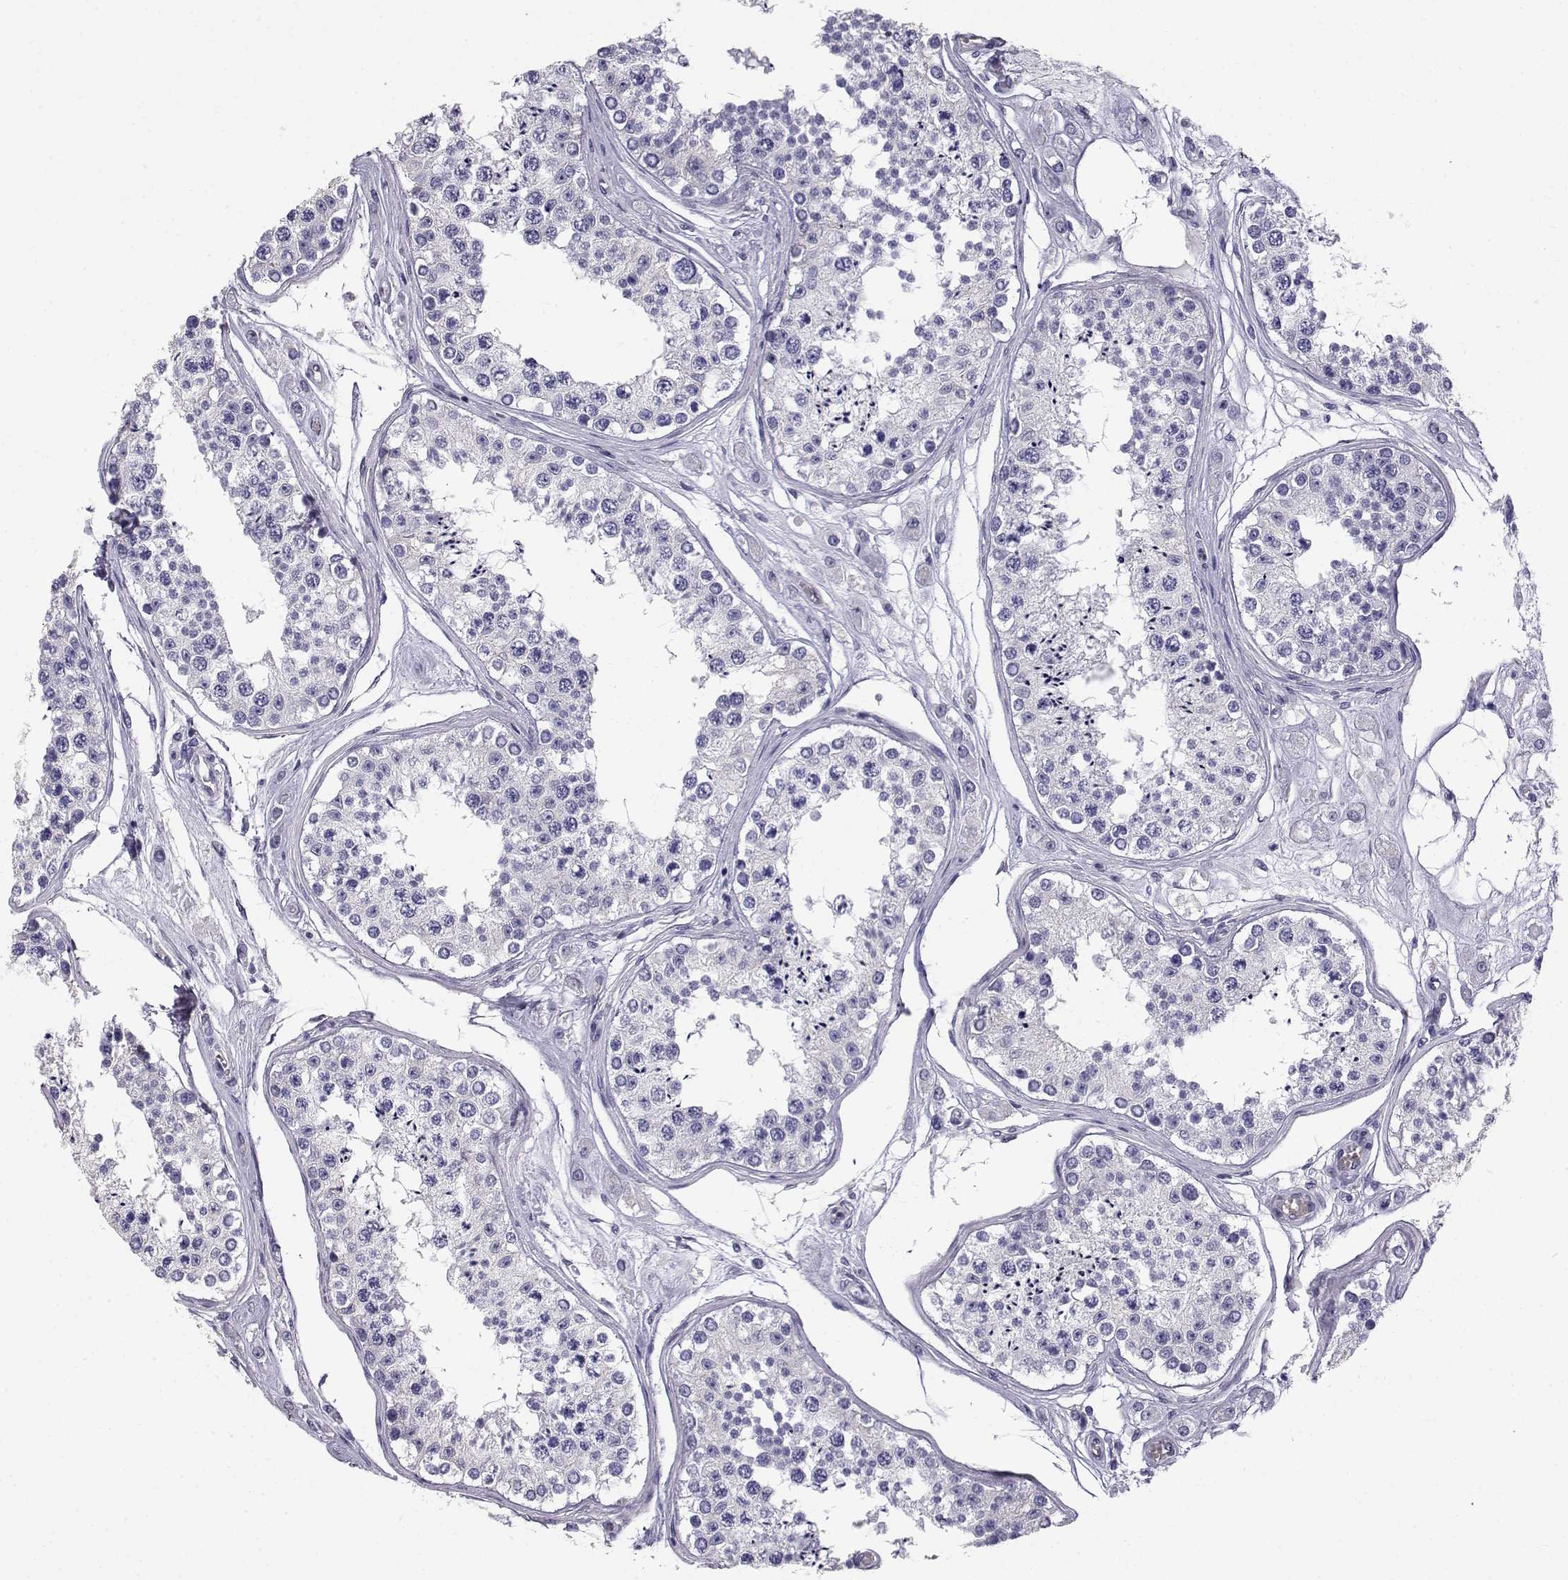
{"staining": {"intensity": "negative", "quantity": "none", "location": "none"}, "tissue": "testis", "cell_type": "Cells in seminiferous ducts", "image_type": "normal", "snomed": [{"axis": "morphology", "description": "Normal tissue, NOS"}, {"axis": "topography", "description": "Testis"}], "caption": "Immunohistochemistry of unremarkable human testis displays no positivity in cells in seminiferous ducts.", "gene": "RNASE12", "patient": {"sex": "male", "age": 25}}